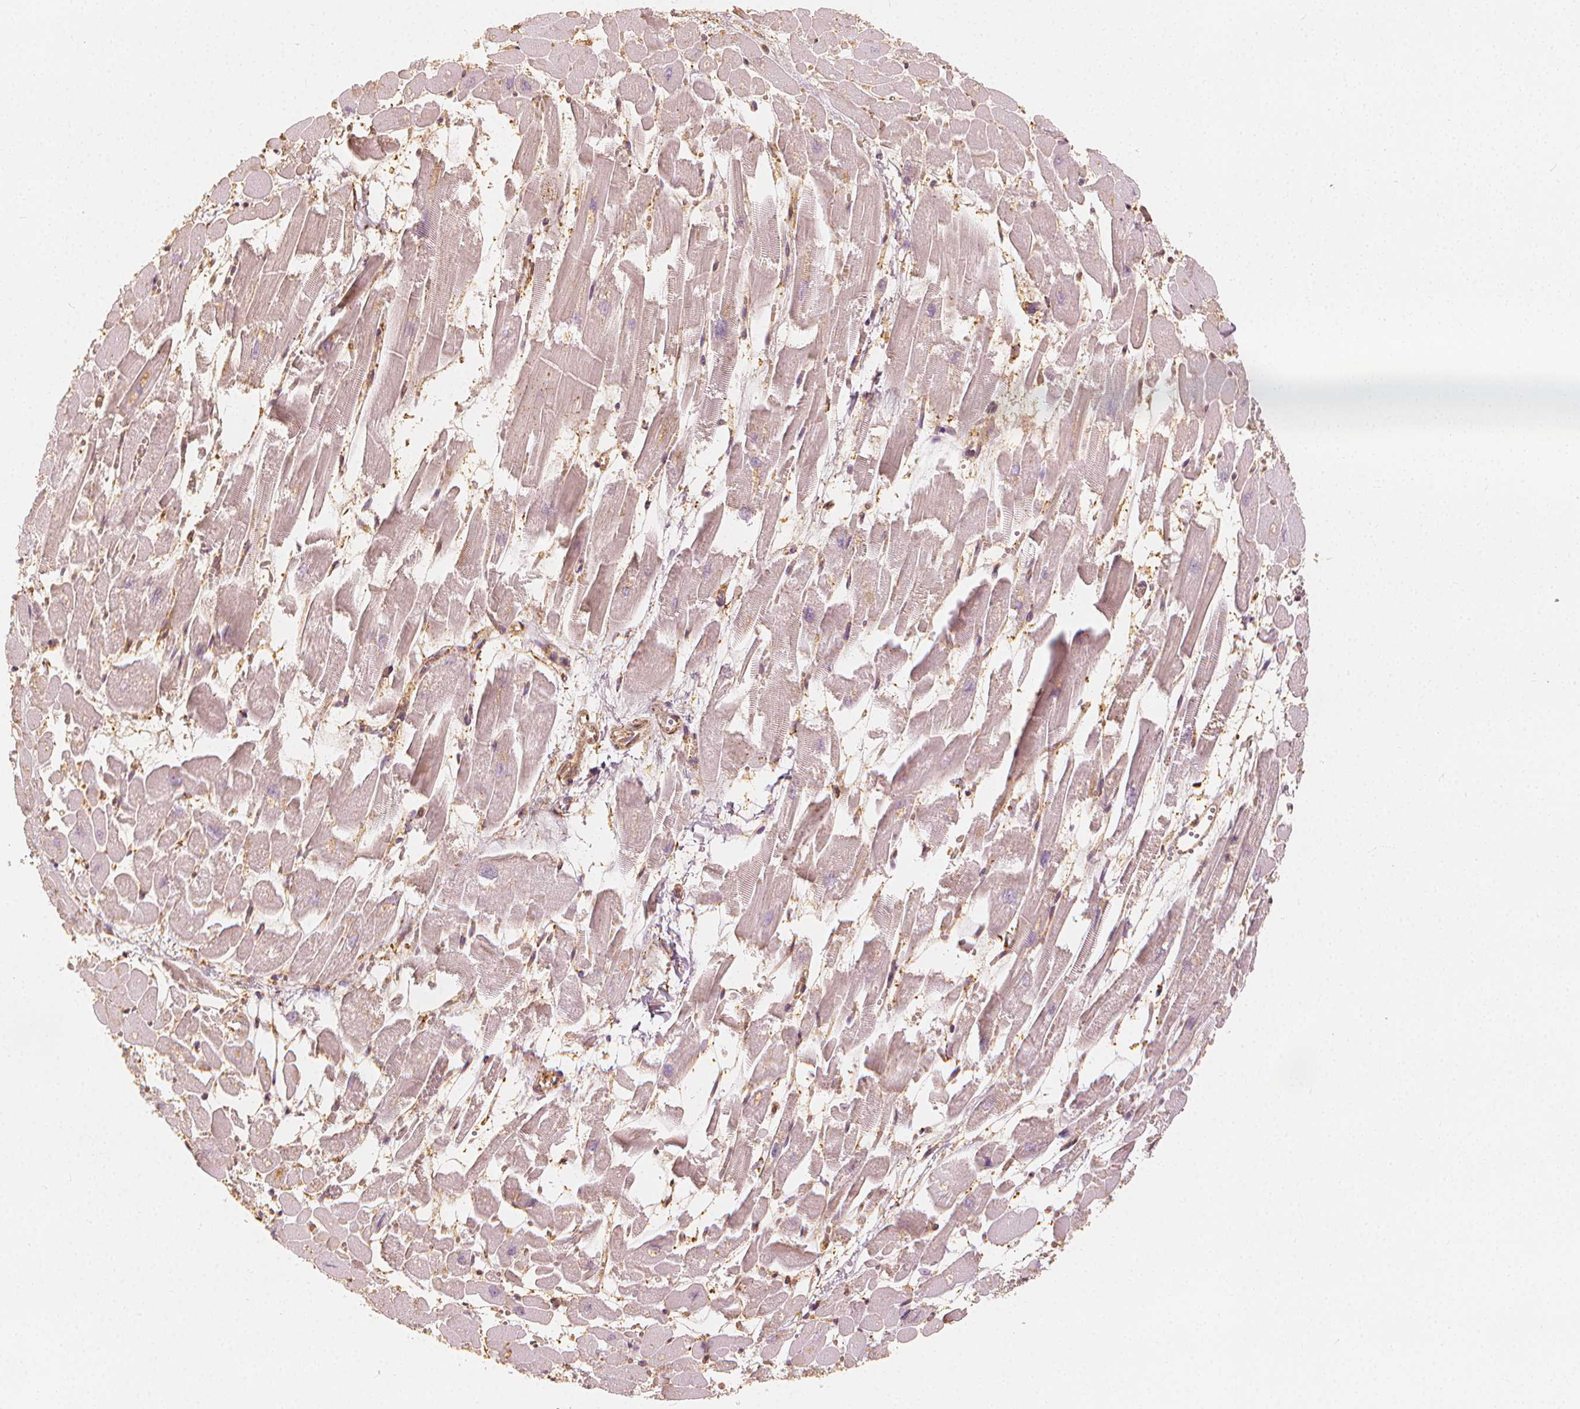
{"staining": {"intensity": "weak", "quantity": "25%-75%", "location": "cytoplasmic/membranous"}, "tissue": "heart muscle", "cell_type": "Cardiomyocytes", "image_type": "normal", "snomed": [{"axis": "morphology", "description": "Normal tissue, NOS"}, {"axis": "topography", "description": "Heart"}], "caption": "A brown stain shows weak cytoplasmic/membranous expression of a protein in cardiomyocytes of unremarkable heart muscle. Immunohistochemistry stains the protein of interest in brown and the nuclei are stained blue.", "gene": "ARHGAP26", "patient": {"sex": "female", "age": 52}}